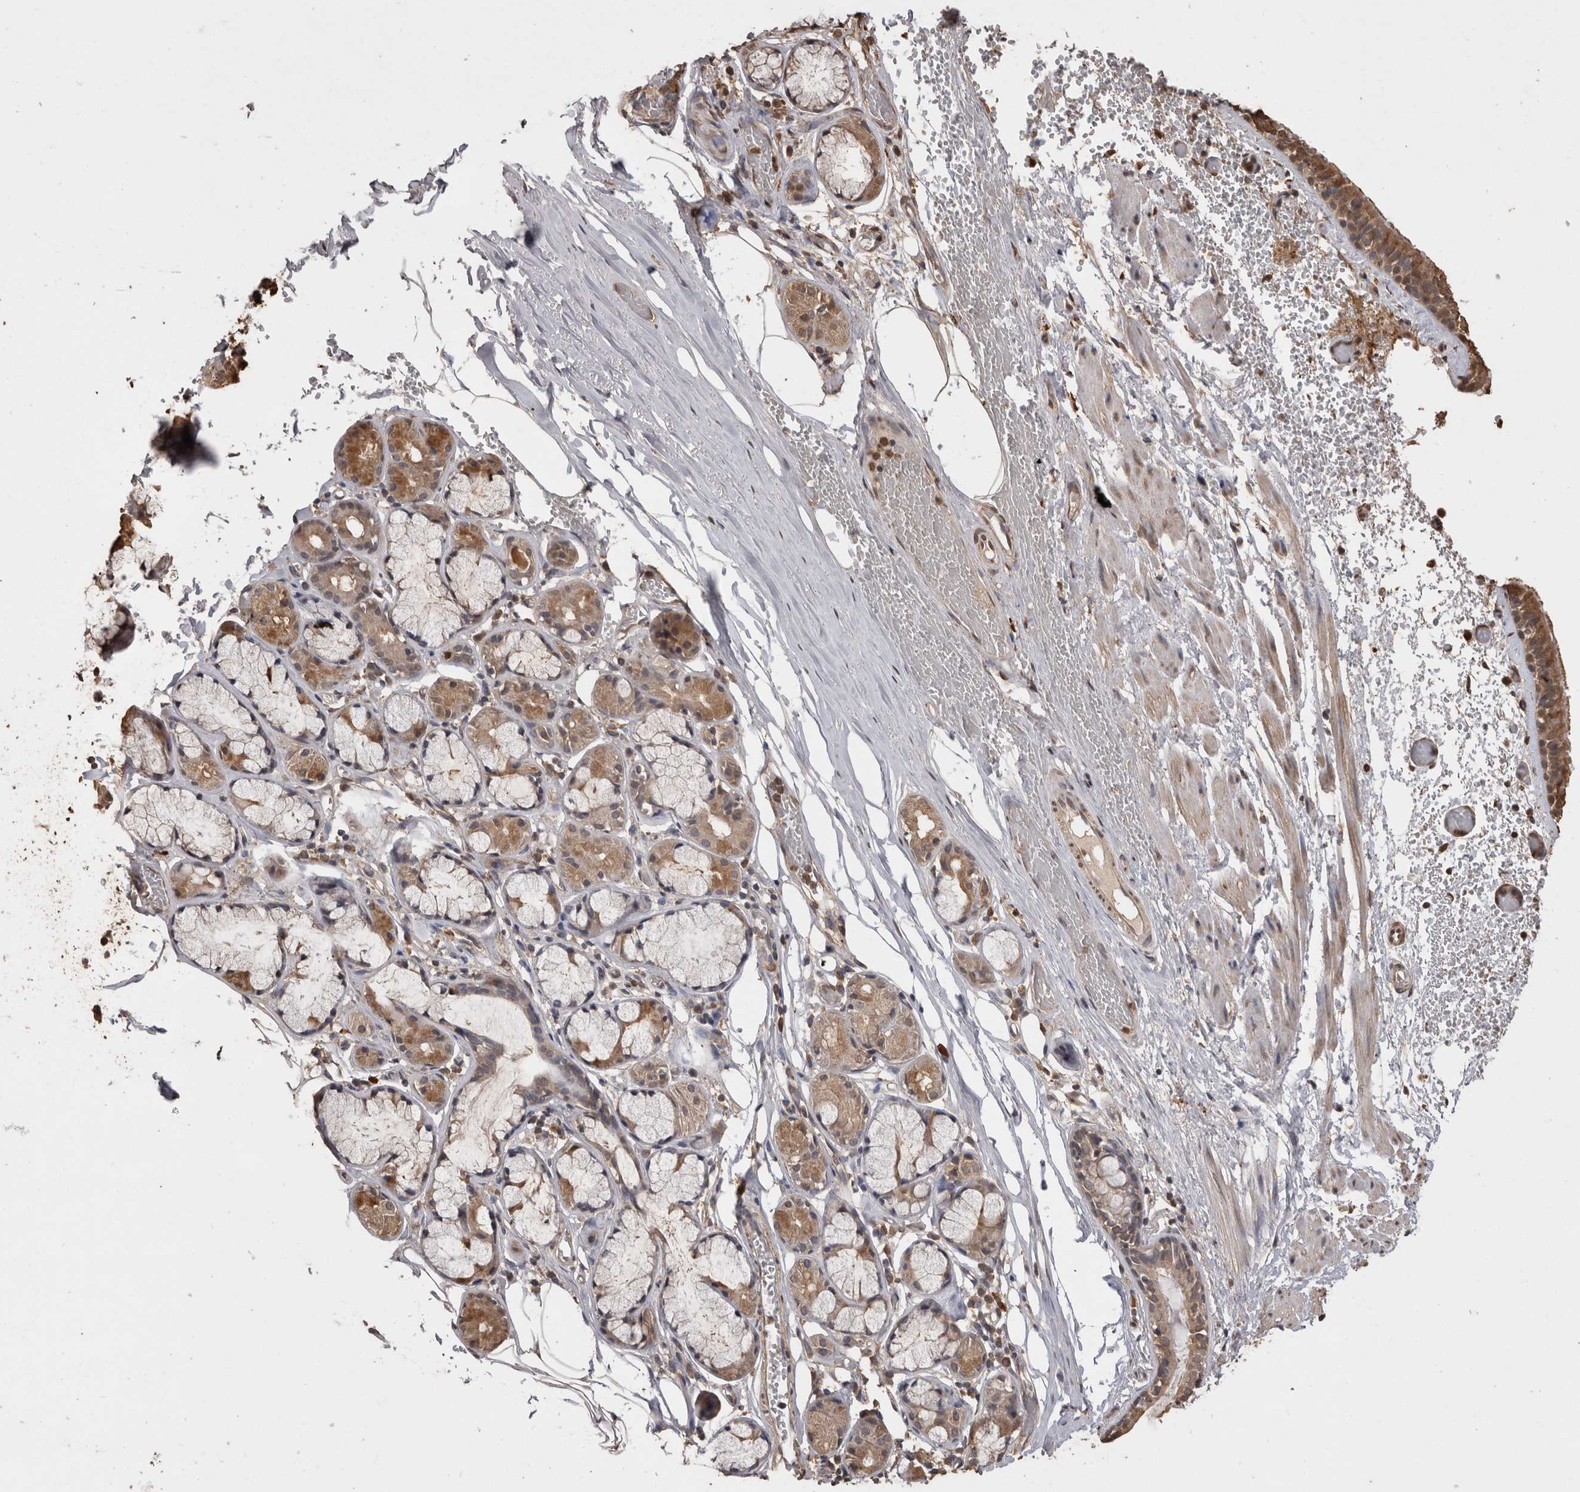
{"staining": {"intensity": "moderate", "quantity": ">75%", "location": "cytoplasmic/membranous"}, "tissue": "bronchus", "cell_type": "Respiratory epithelial cells", "image_type": "normal", "snomed": [{"axis": "morphology", "description": "Normal tissue, NOS"}, {"axis": "topography", "description": "Bronchus"}, {"axis": "topography", "description": "Lung"}], "caption": "Bronchus stained with immunohistochemistry (IHC) exhibits moderate cytoplasmic/membranous staining in approximately >75% of respiratory epithelial cells. The staining was performed using DAB, with brown indicating positive protein expression. Nuclei are stained blue with hematoxylin.", "gene": "SOCS5", "patient": {"sex": "male", "age": 56}}